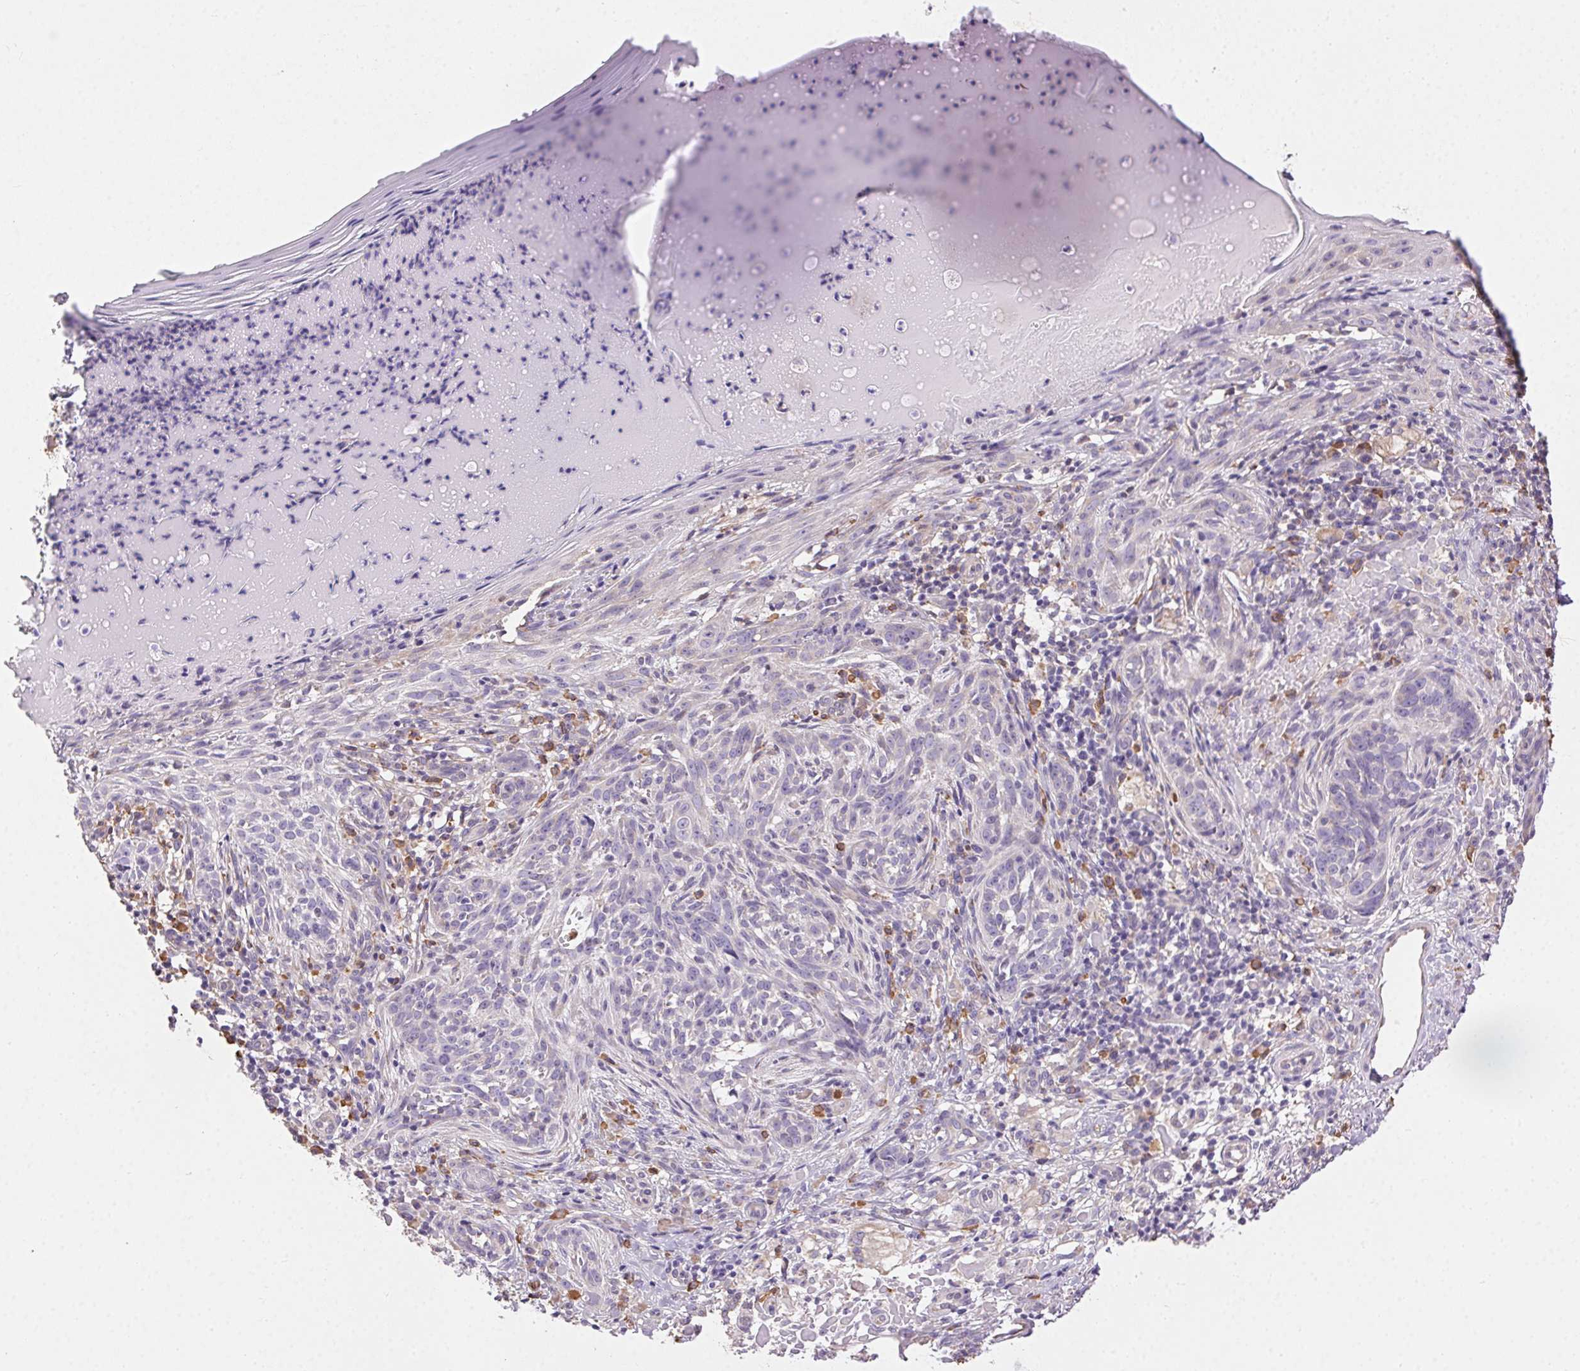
{"staining": {"intensity": "negative", "quantity": "none", "location": "none"}, "tissue": "skin cancer", "cell_type": "Tumor cells", "image_type": "cancer", "snomed": [{"axis": "morphology", "description": "Basal cell carcinoma"}, {"axis": "topography", "description": "Skin"}], "caption": "The micrograph reveals no staining of tumor cells in skin basal cell carcinoma.", "gene": "SNX31", "patient": {"sex": "male", "age": 88}}